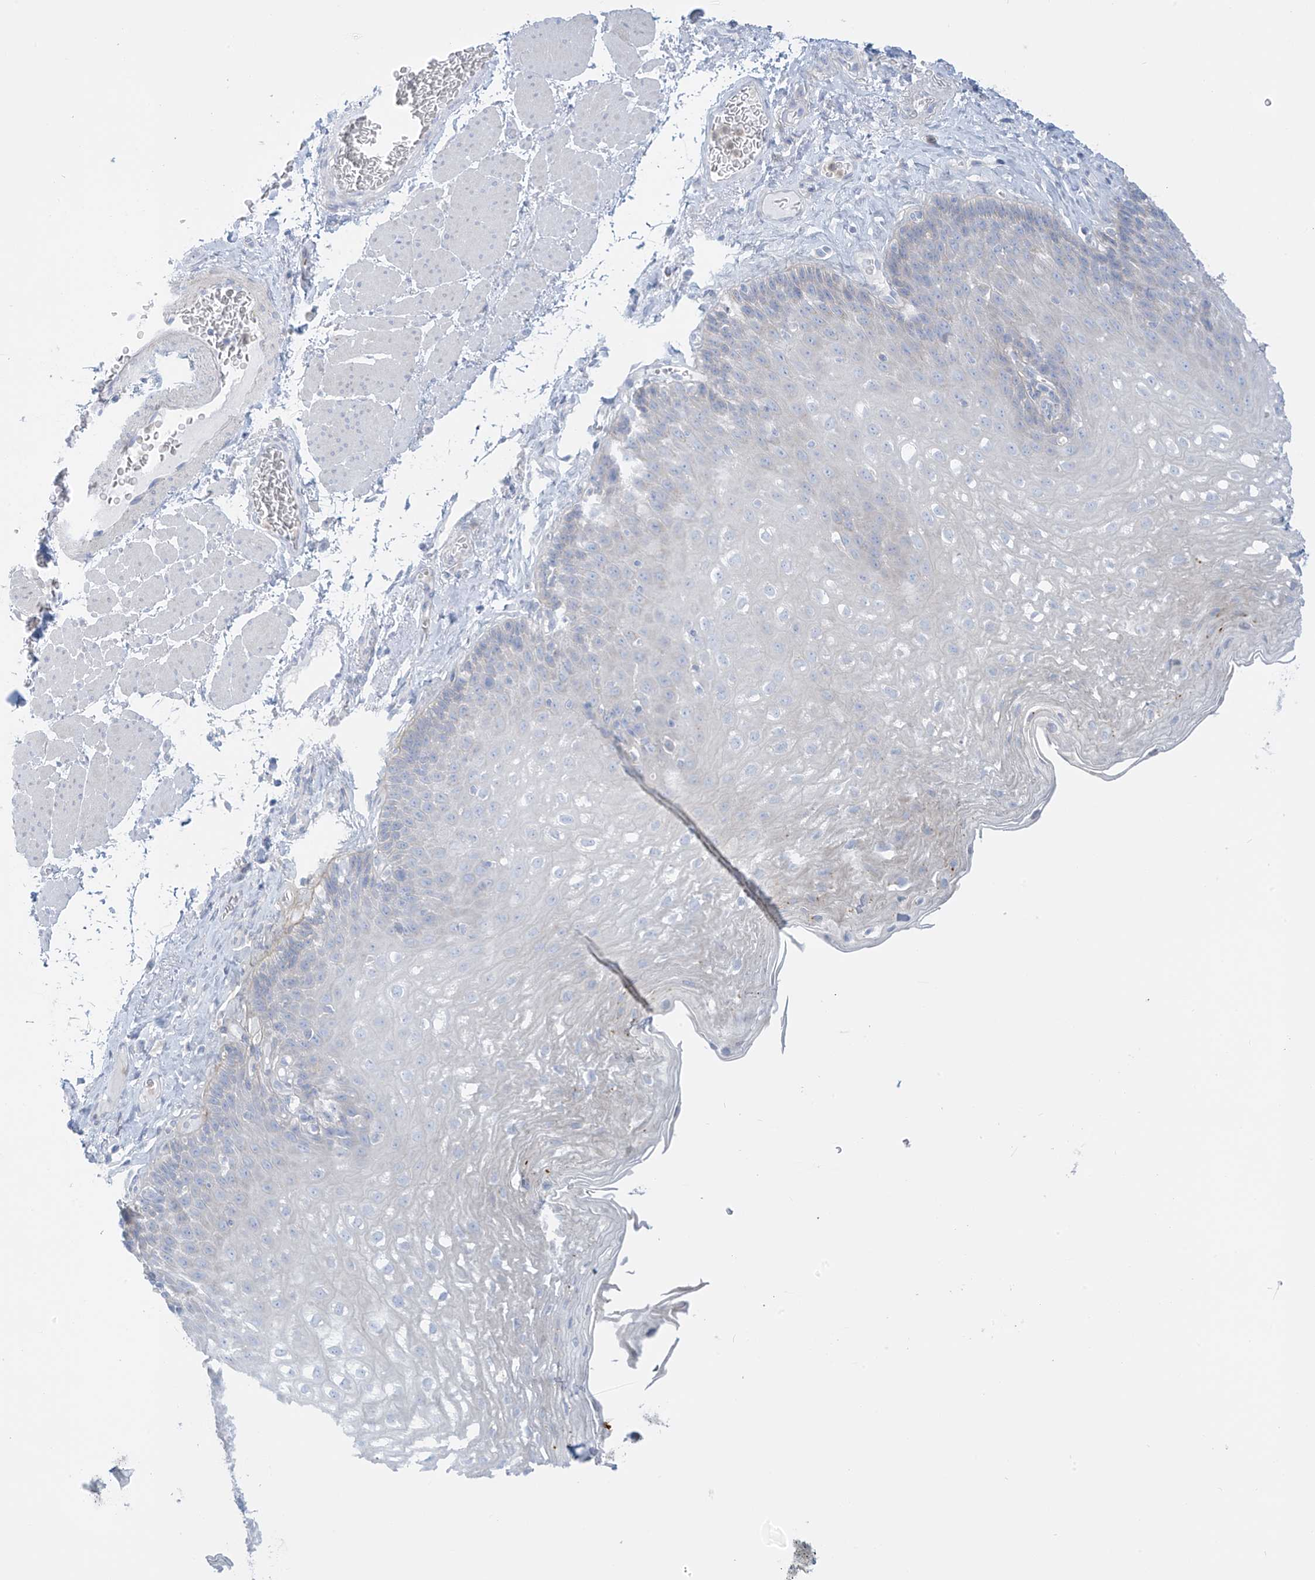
{"staining": {"intensity": "negative", "quantity": "none", "location": "none"}, "tissue": "esophagus", "cell_type": "Squamous epithelial cells", "image_type": "normal", "snomed": [{"axis": "morphology", "description": "Normal tissue, NOS"}, {"axis": "topography", "description": "Esophagus"}], "caption": "High power microscopy image of an IHC image of benign esophagus, revealing no significant staining in squamous epithelial cells.", "gene": "FABP2", "patient": {"sex": "female", "age": 66}}